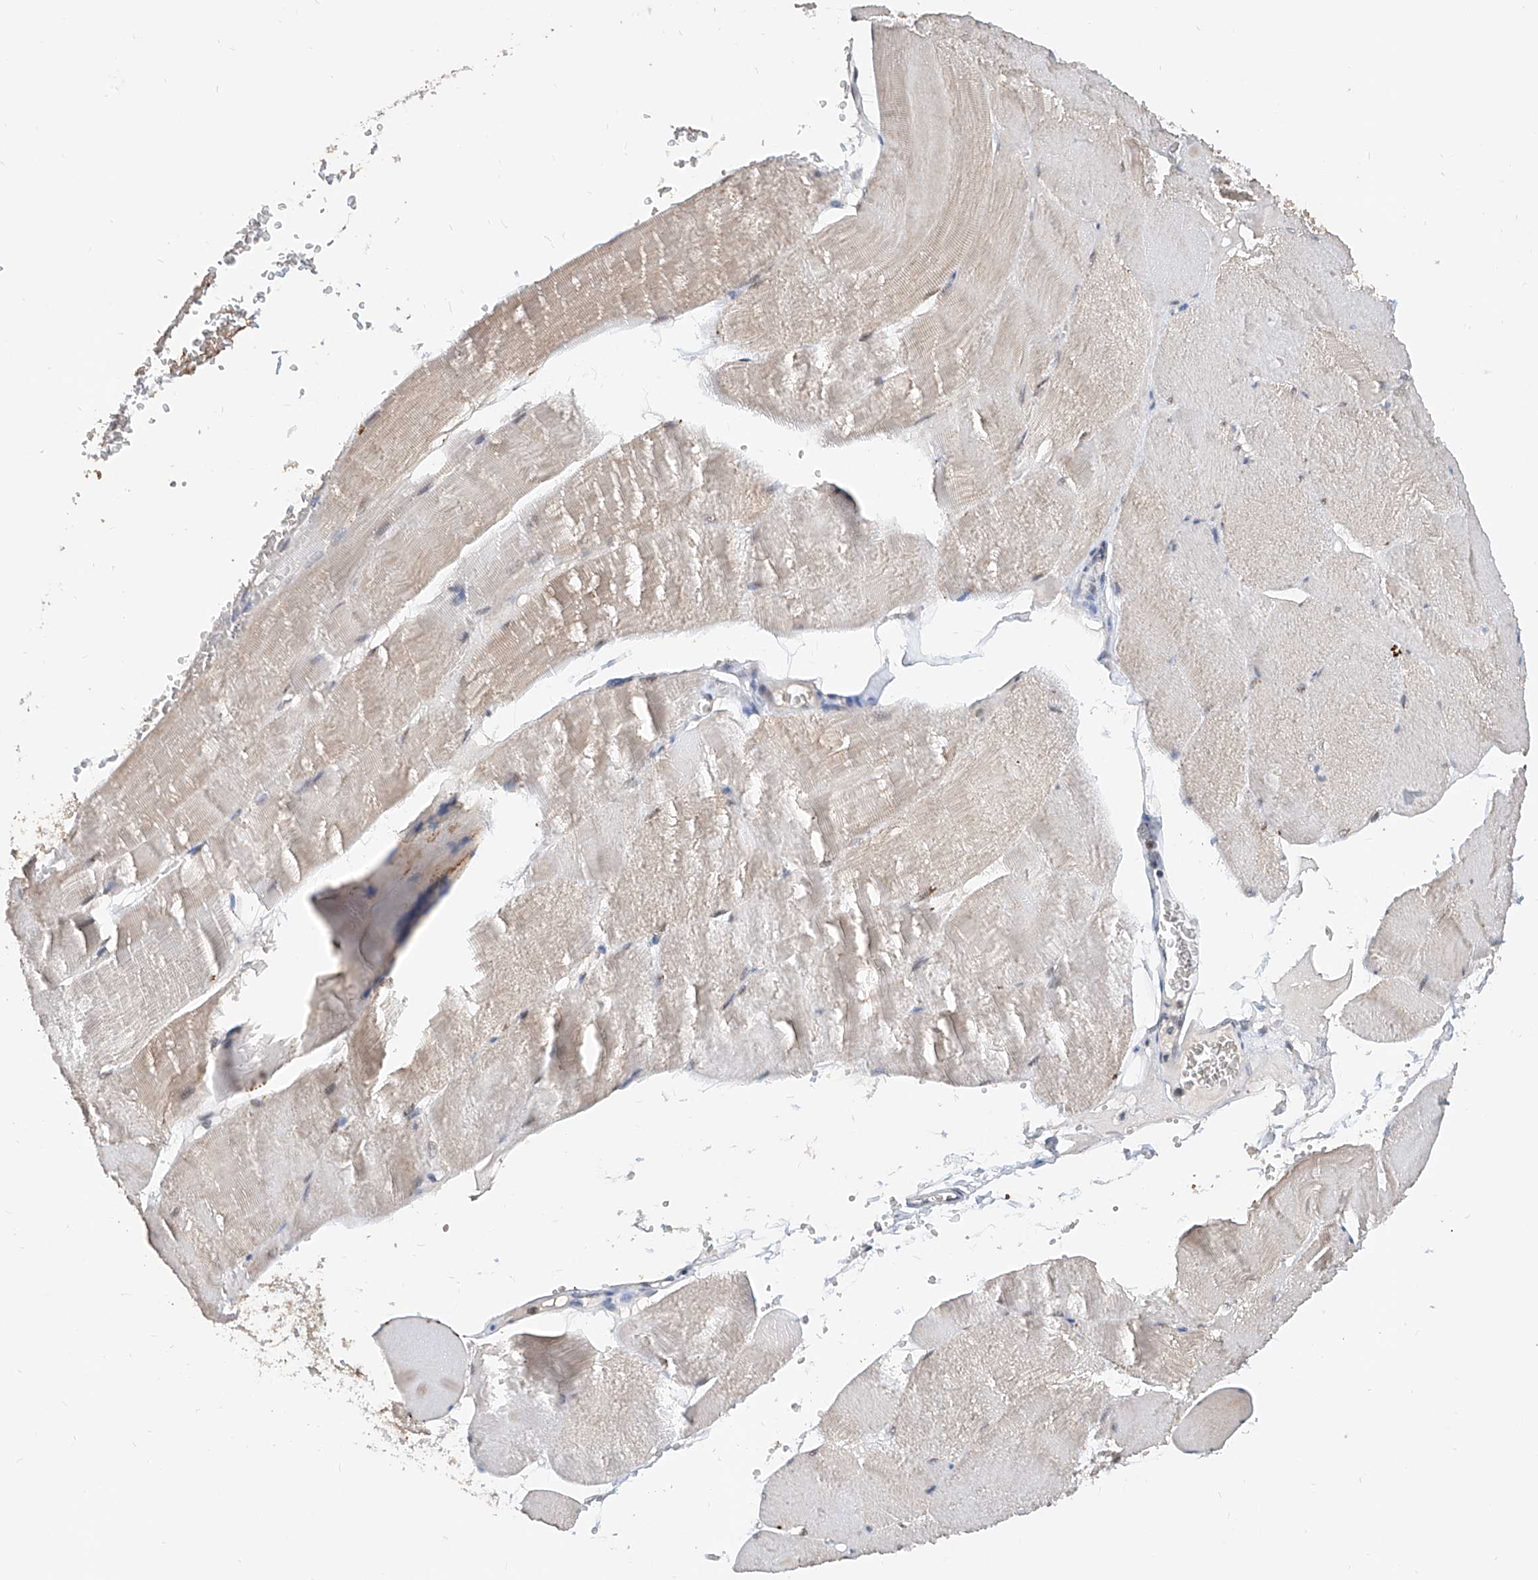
{"staining": {"intensity": "weak", "quantity": "25%-75%", "location": "cytoplasmic/membranous"}, "tissue": "skeletal muscle", "cell_type": "Myocytes", "image_type": "normal", "snomed": [{"axis": "morphology", "description": "Normal tissue, NOS"}, {"axis": "morphology", "description": "Basal cell carcinoma"}, {"axis": "topography", "description": "Skeletal muscle"}], "caption": "The photomicrograph demonstrates immunohistochemical staining of unremarkable skeletal muscle. There is weak cytoplasmic/membranous positivity is appreciated in approximately 25%-75% of myocytes.", "gene": "CARMIL3", "patient": {"sex": "female", "age": 64}}